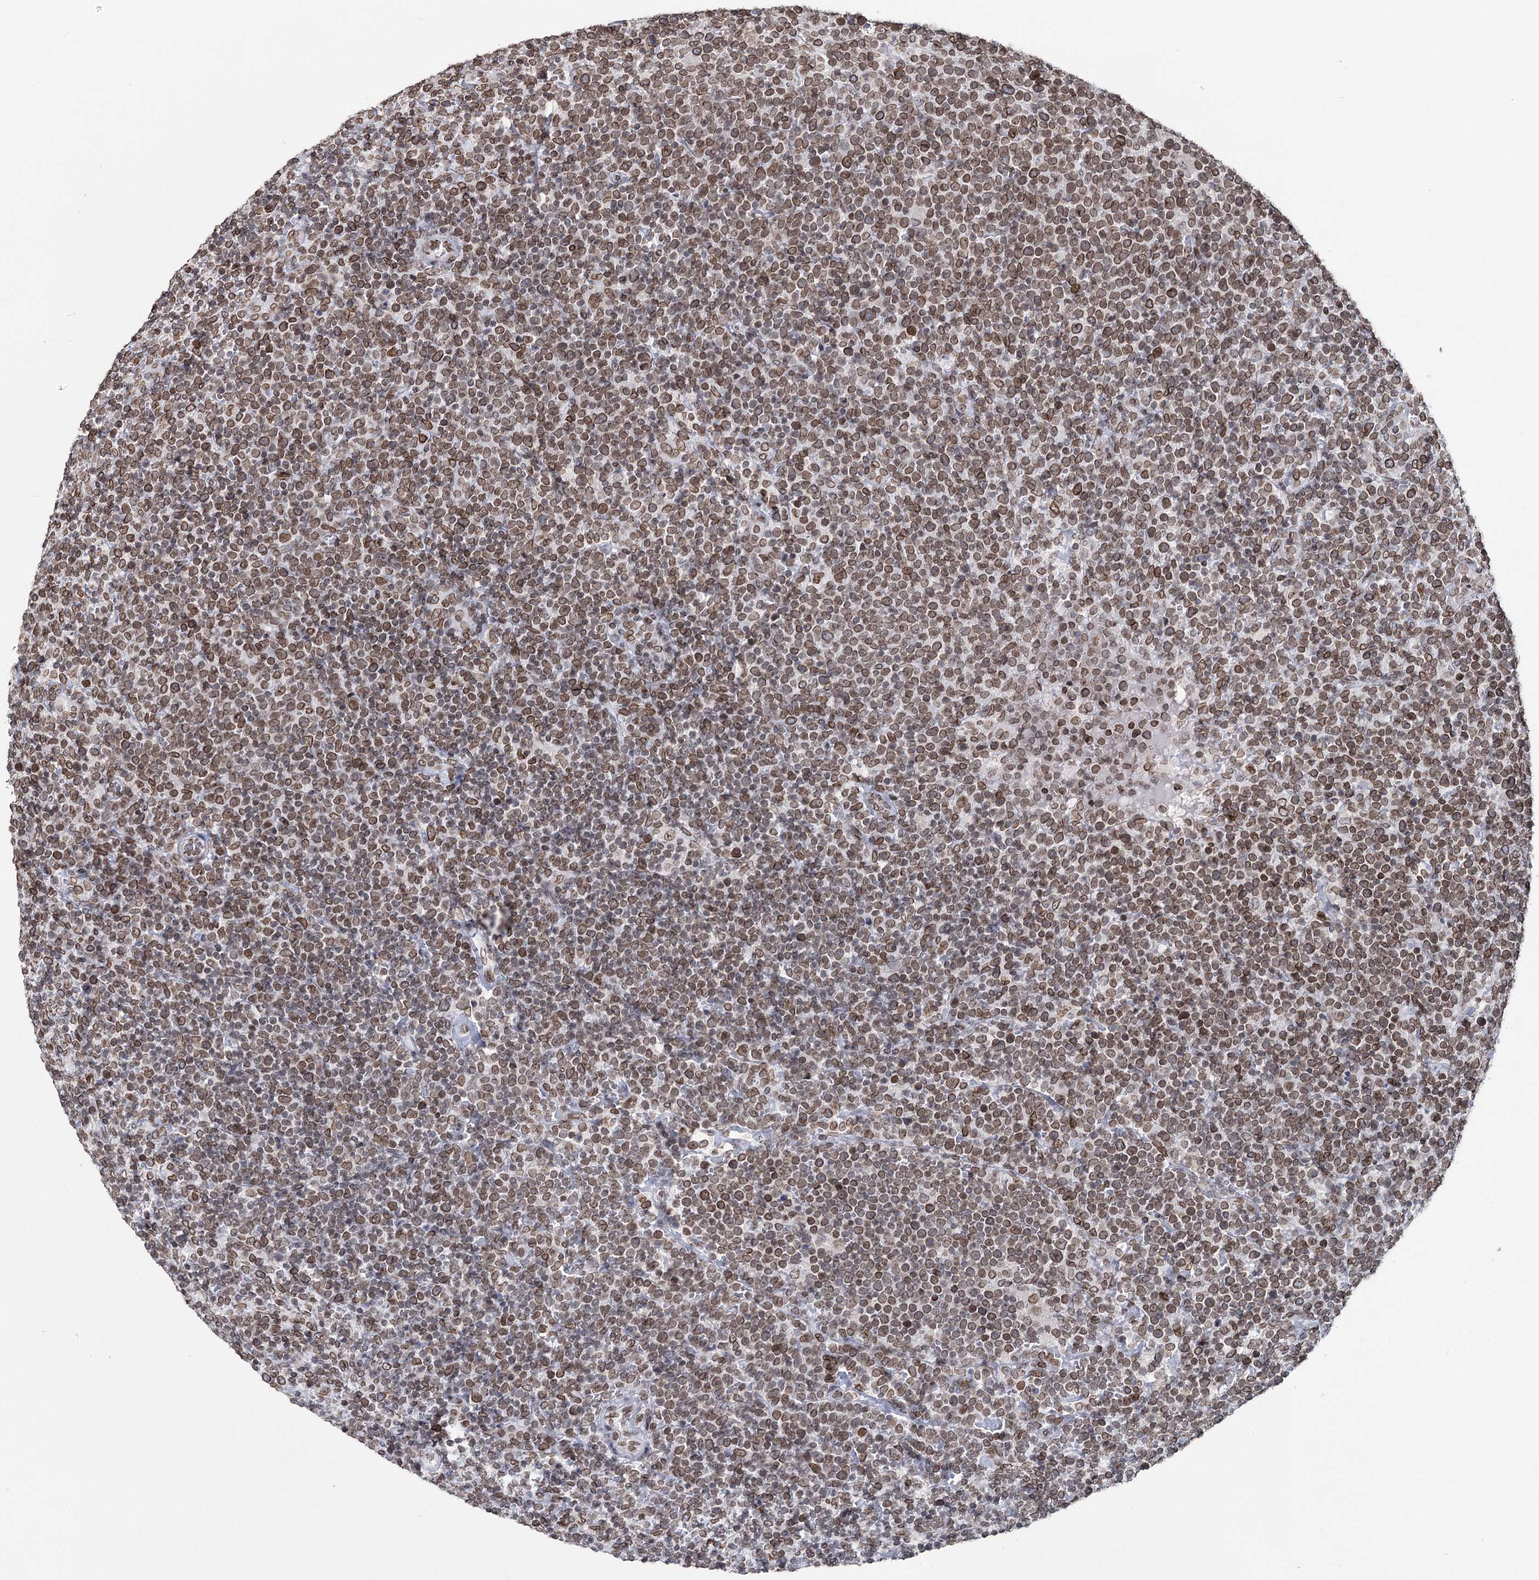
{"staining": {"intensity": "moderate", "quantity": ">75%", "location": "cytoplasmic/membranous,nuclear"}, "tissue": "lymphoma", "cell_type": "Tumor cells", "image_type": "cancer", "snomed": [{"axis": "morphology", "description": "Malignant lymphoma, non-Hodgkin's type, High grade"}, {"axis": "topography", "description": "Lymph node"}], "caption": "The photomicrograph displays staining of high-grade malignant lymphoma, non-Hodgkin's type, revealing moderate cytoplasmic/membranous and nuclear protein positivity (brown color) within tumor cells. Nuclei are stained in blue.", "gene": "KIAA0930", "patient": {"sex": "male", "age": 61}}